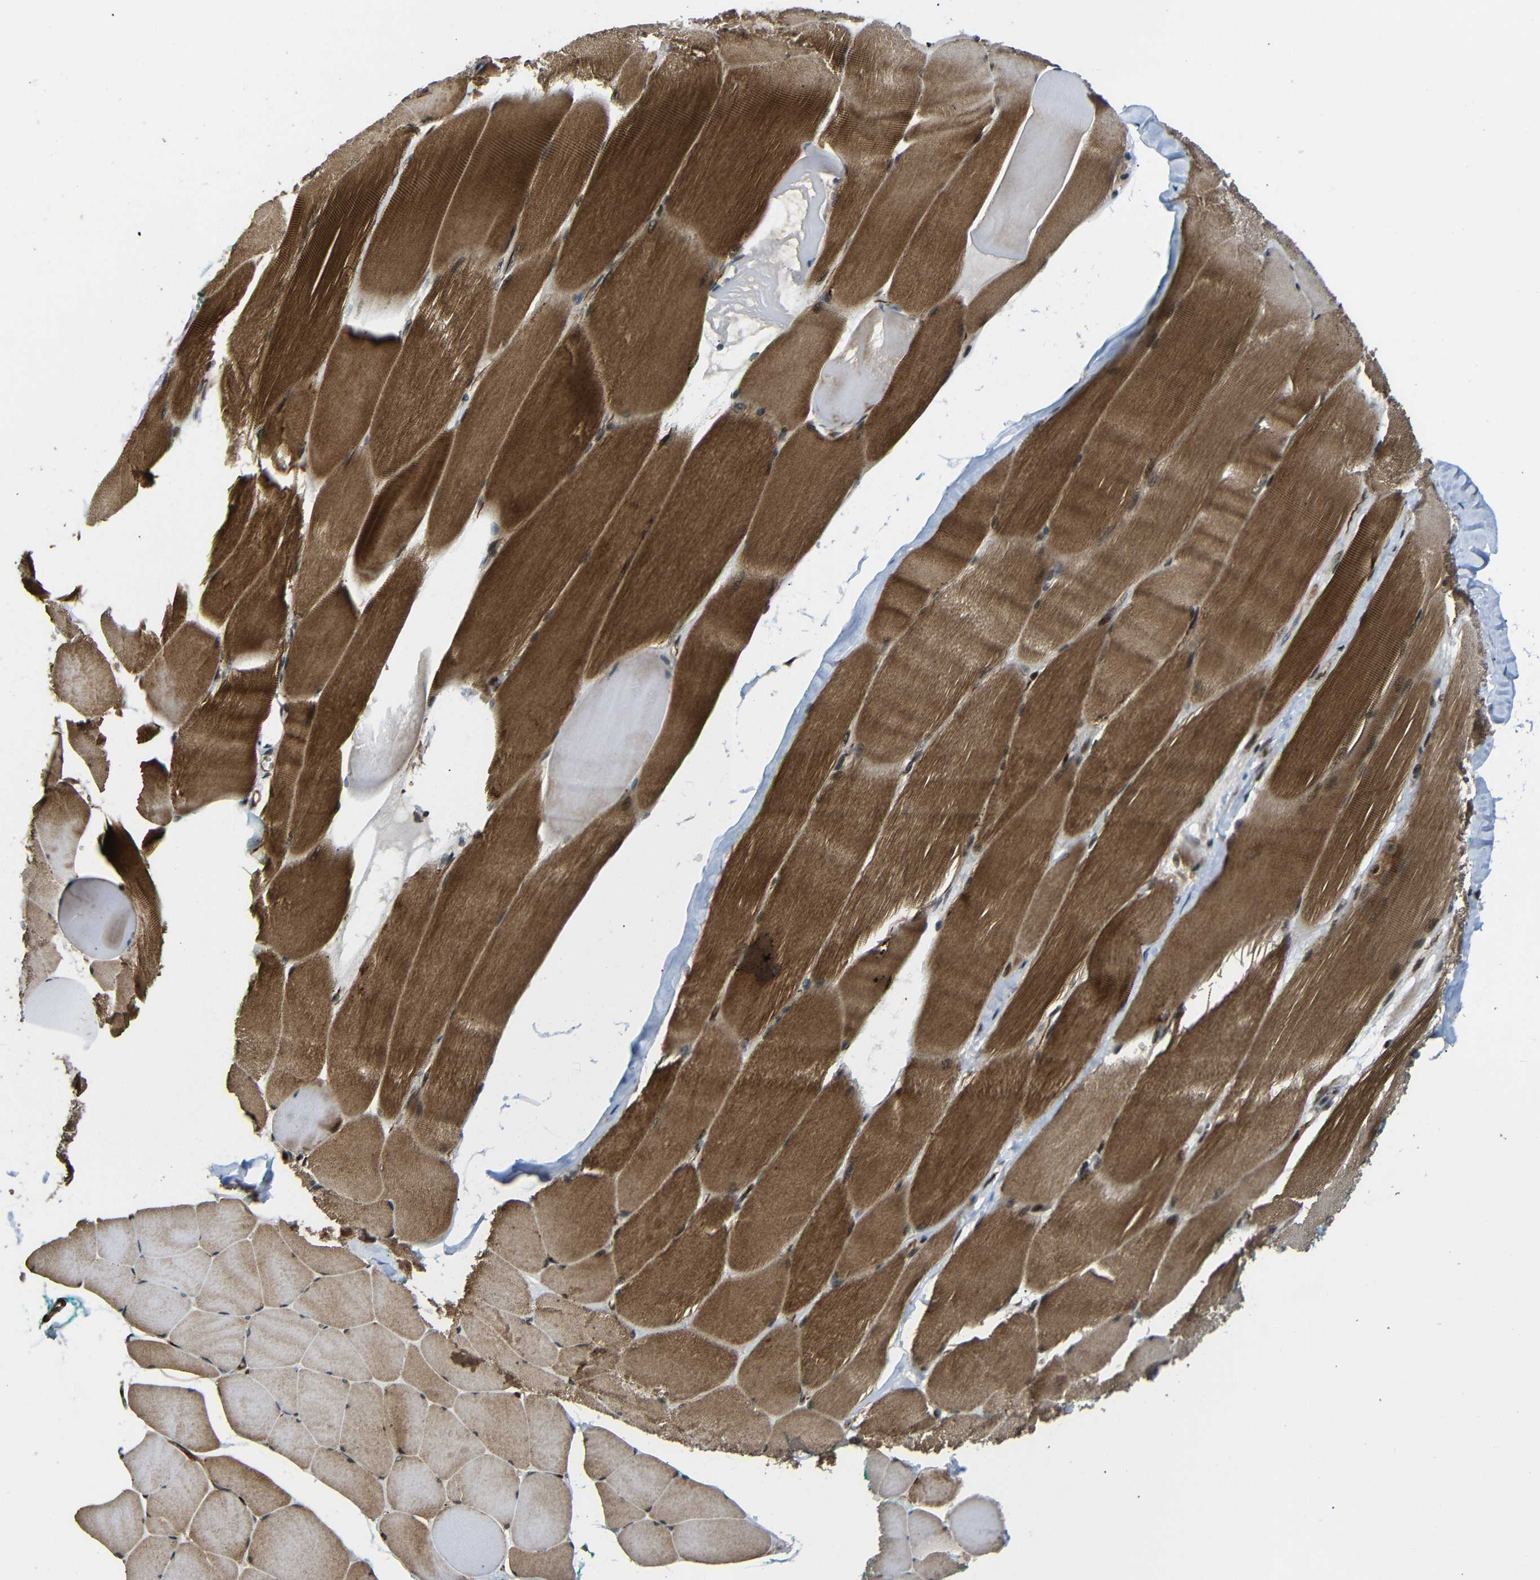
{"staining": {"intensity": "strong", "quantity": ">75%", "location": "cytoplasmic/membranous,nuclear"}, "tissue": "skeletal muscle", "cell_type": "Myocytes", "image_type": "normal", "snomed": [{"axis": "morphology", "description": "Normal tissue, NOS"}, {"axis": "morphology", "description": "Squamous cell carcinoma, NOS"}, {"axis": "topography", "description": "Skeletal muscle"}], "caption": "A high amount of strong cytoplasmic/membranous,nuclear staining is identified in approximately >75% of myocytes in benign skeletal muscle.", "gene": "TBX2", "patient": {"sex": "male", "age": 51}}